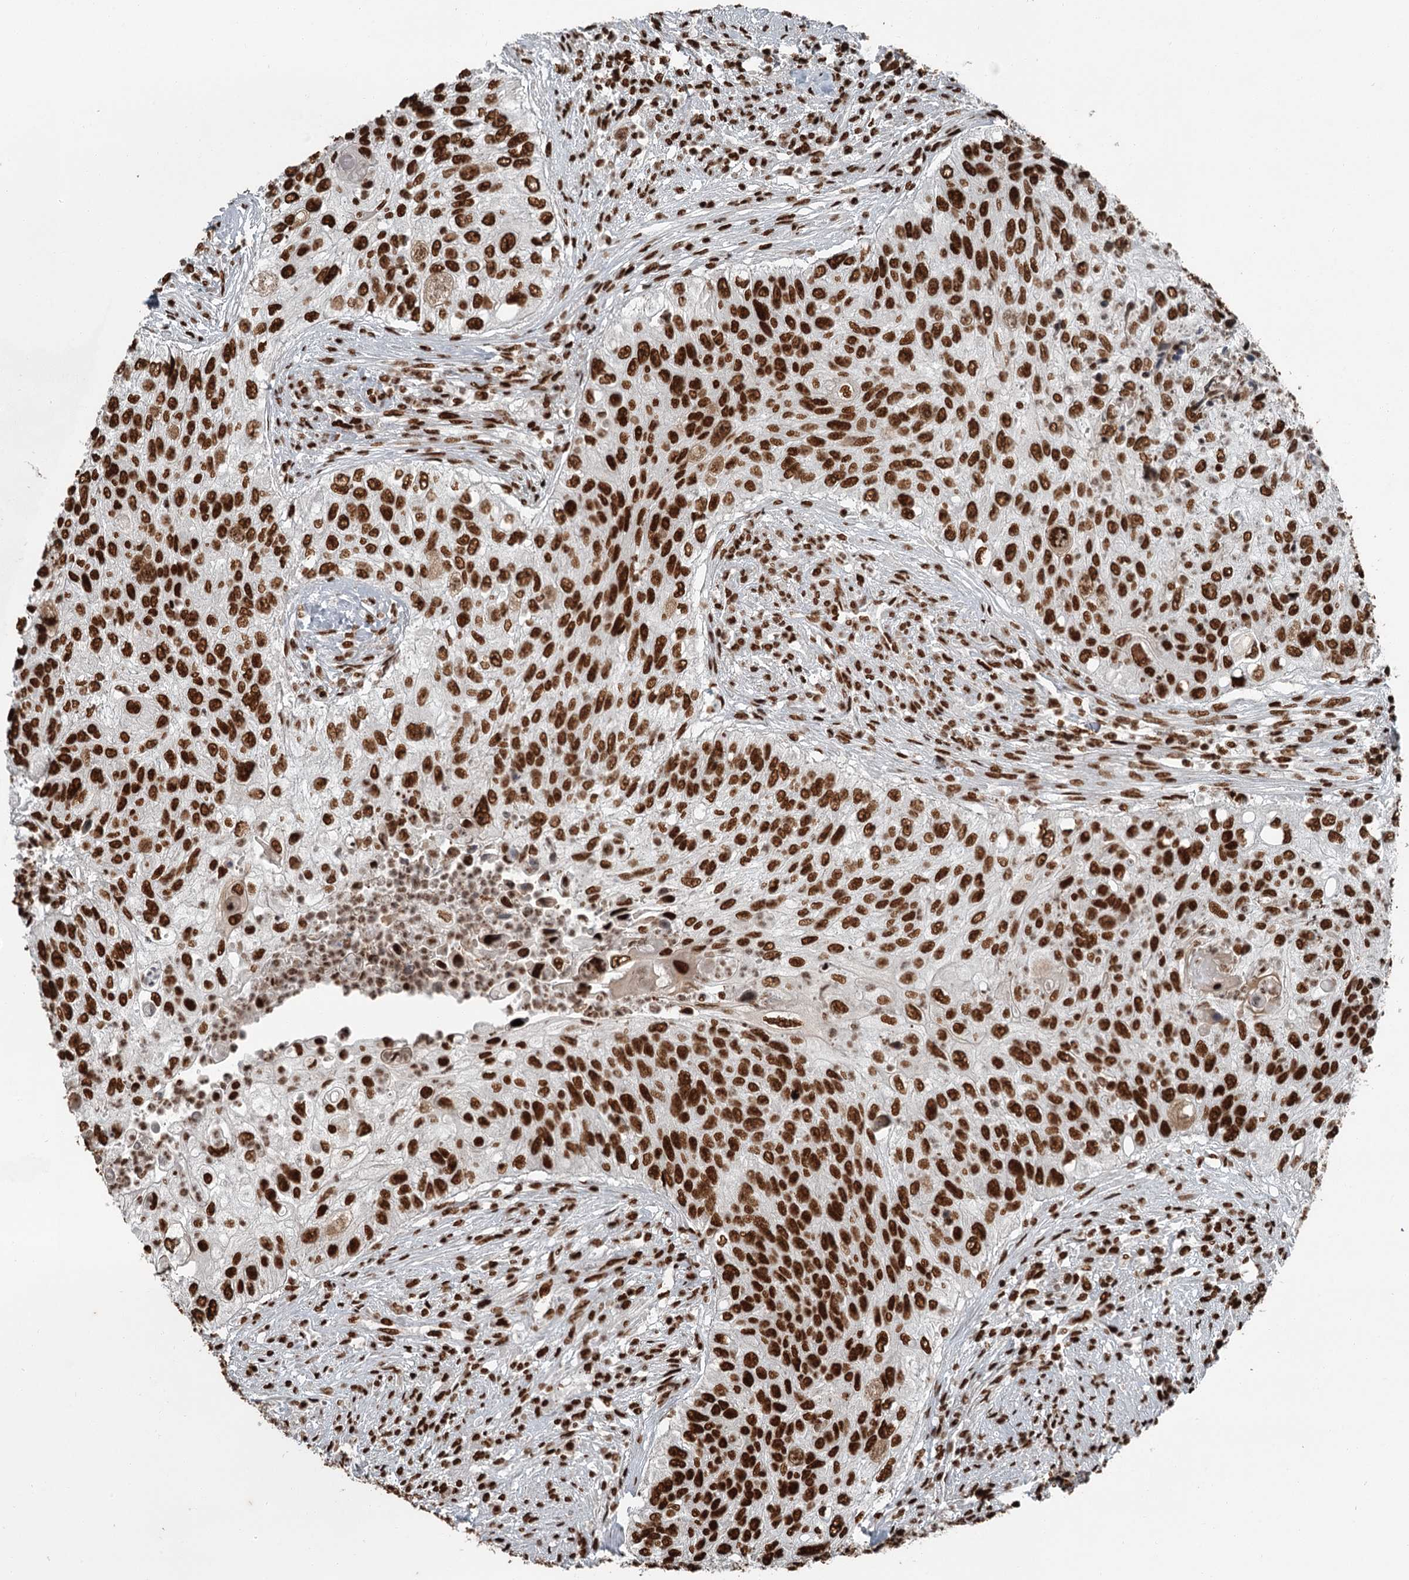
{"staining": {"intensity": "strong", "quantity": ">75%", "location": "nuclear"}, "tissue": "urothelial cancer", "cell_type": "Tumor cells", "image_type": "cancer", "snomed": [{"axis": "morphology", "description": "Urothelial carcinoma, High grade"}, {"axis": "topography", "description": "Urinary bladder"}], "caption": "Immunohistochemical staining of urothelial cancer shows high levels of strong nuclear protein positivity in approximately >75% of tumor cells. The protein of interest is shown in brown color, while the nuclei are stained blue.", "gene": "RBBP7", "patient": {"sex": "female", "age": 60}}